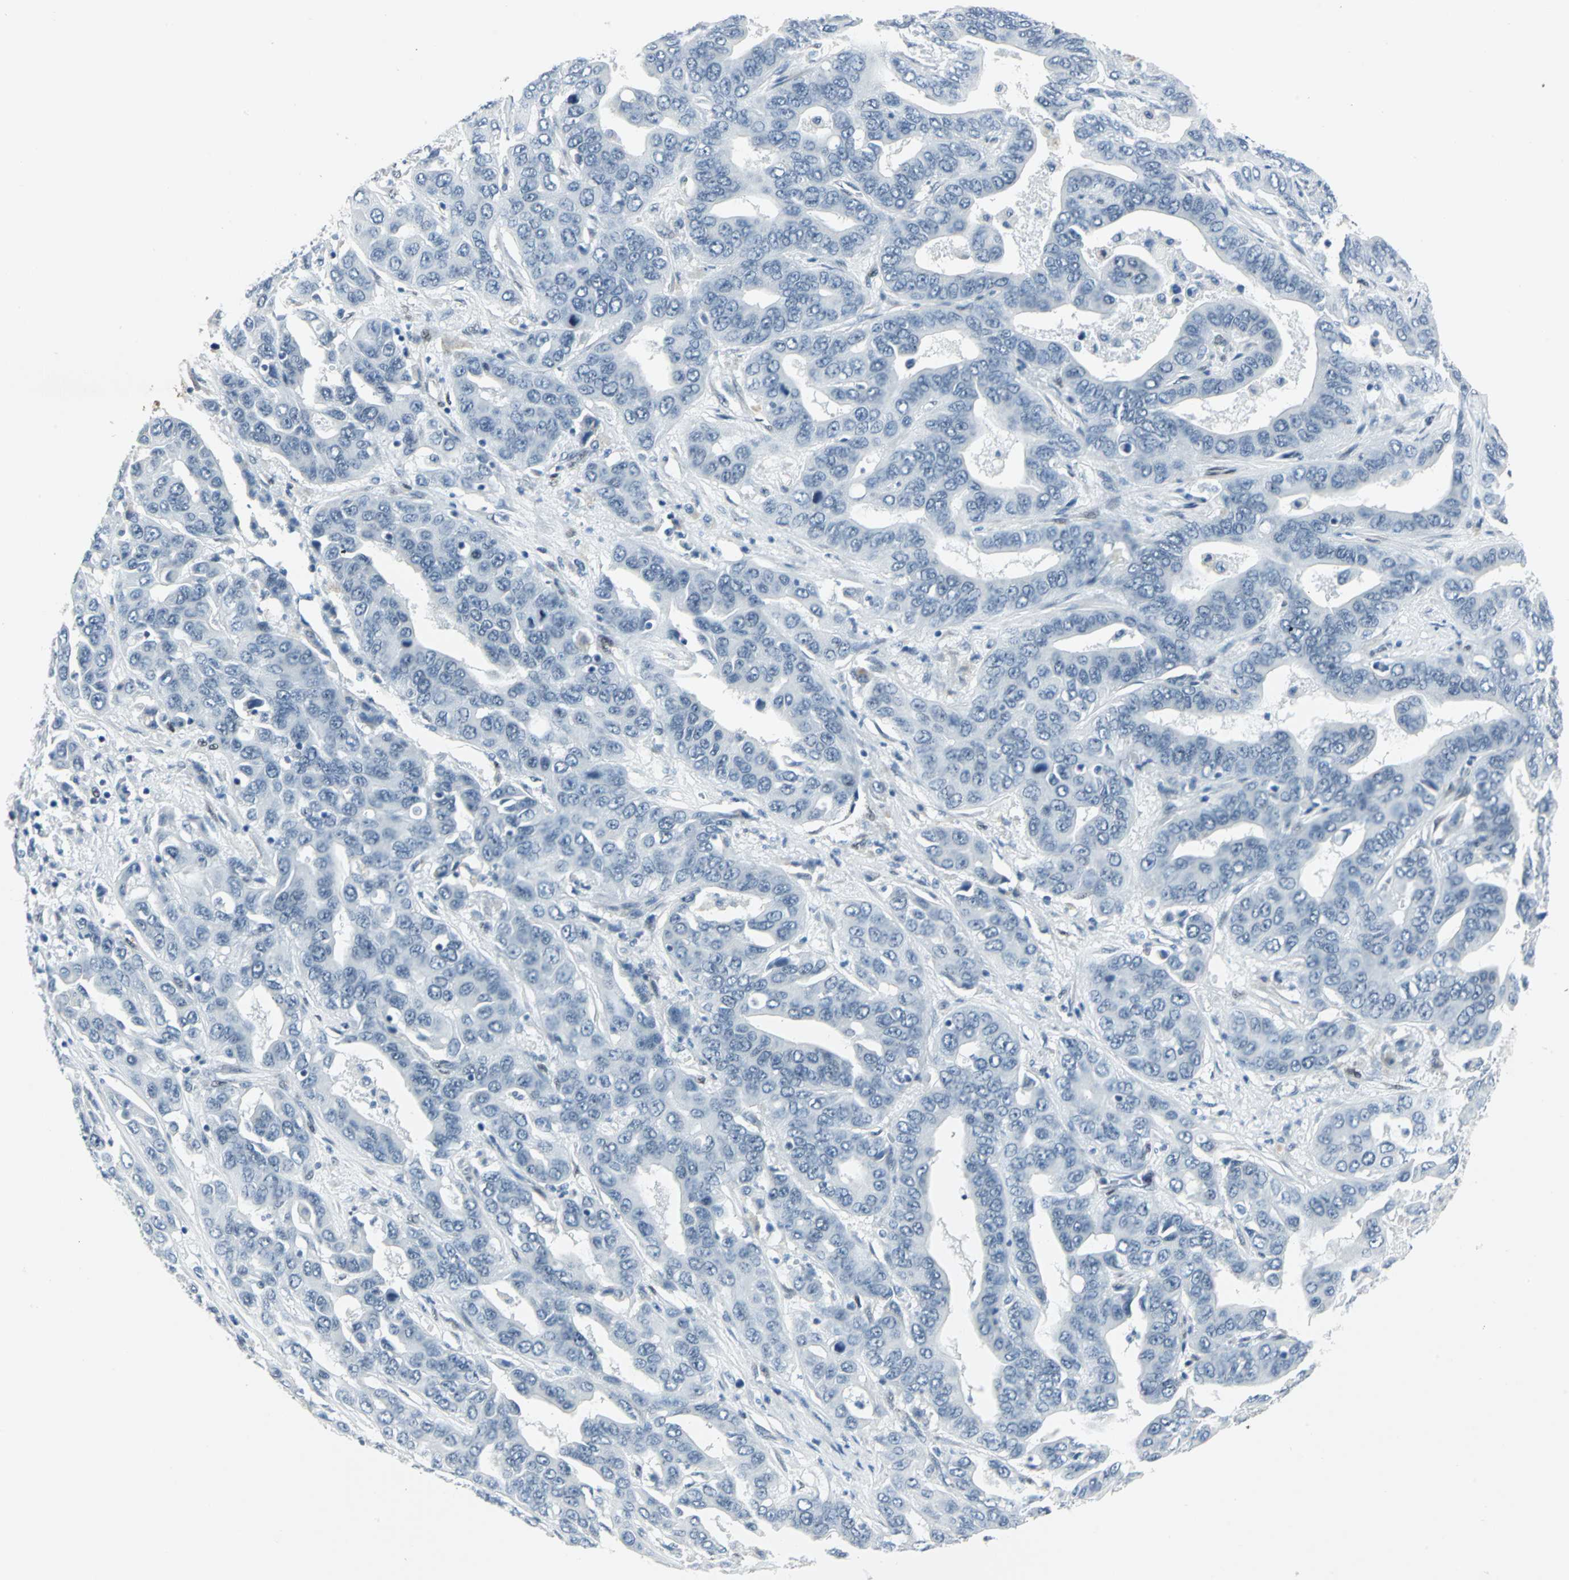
{"staining": {"intensity": "negative", "quantity": "none", "location": "none"}, "tissue": "liver cancer", "cell_type": "Tumor cells", "image_type": "cancer", "snomed": [{"axis": "morphology", "description": "Cholangiocarcinoma"}, {"axis": "topography", "description": "Liver"}], "caption": "A high-resolution photomicrograph shows immunohistochemistry (IHC) staining of cholangiocarcinoma (liver), which shows no significant positivity in tumor cells. The staining was performed using DAB (3,3'-diaminobenzidine) to visualize the protein expression in brown, while the nuclei were stained in blue with hematoxylin (Magnification: 20x).", "gene": "MEIS2", "patient": {"sex": "female", "age": 52}}